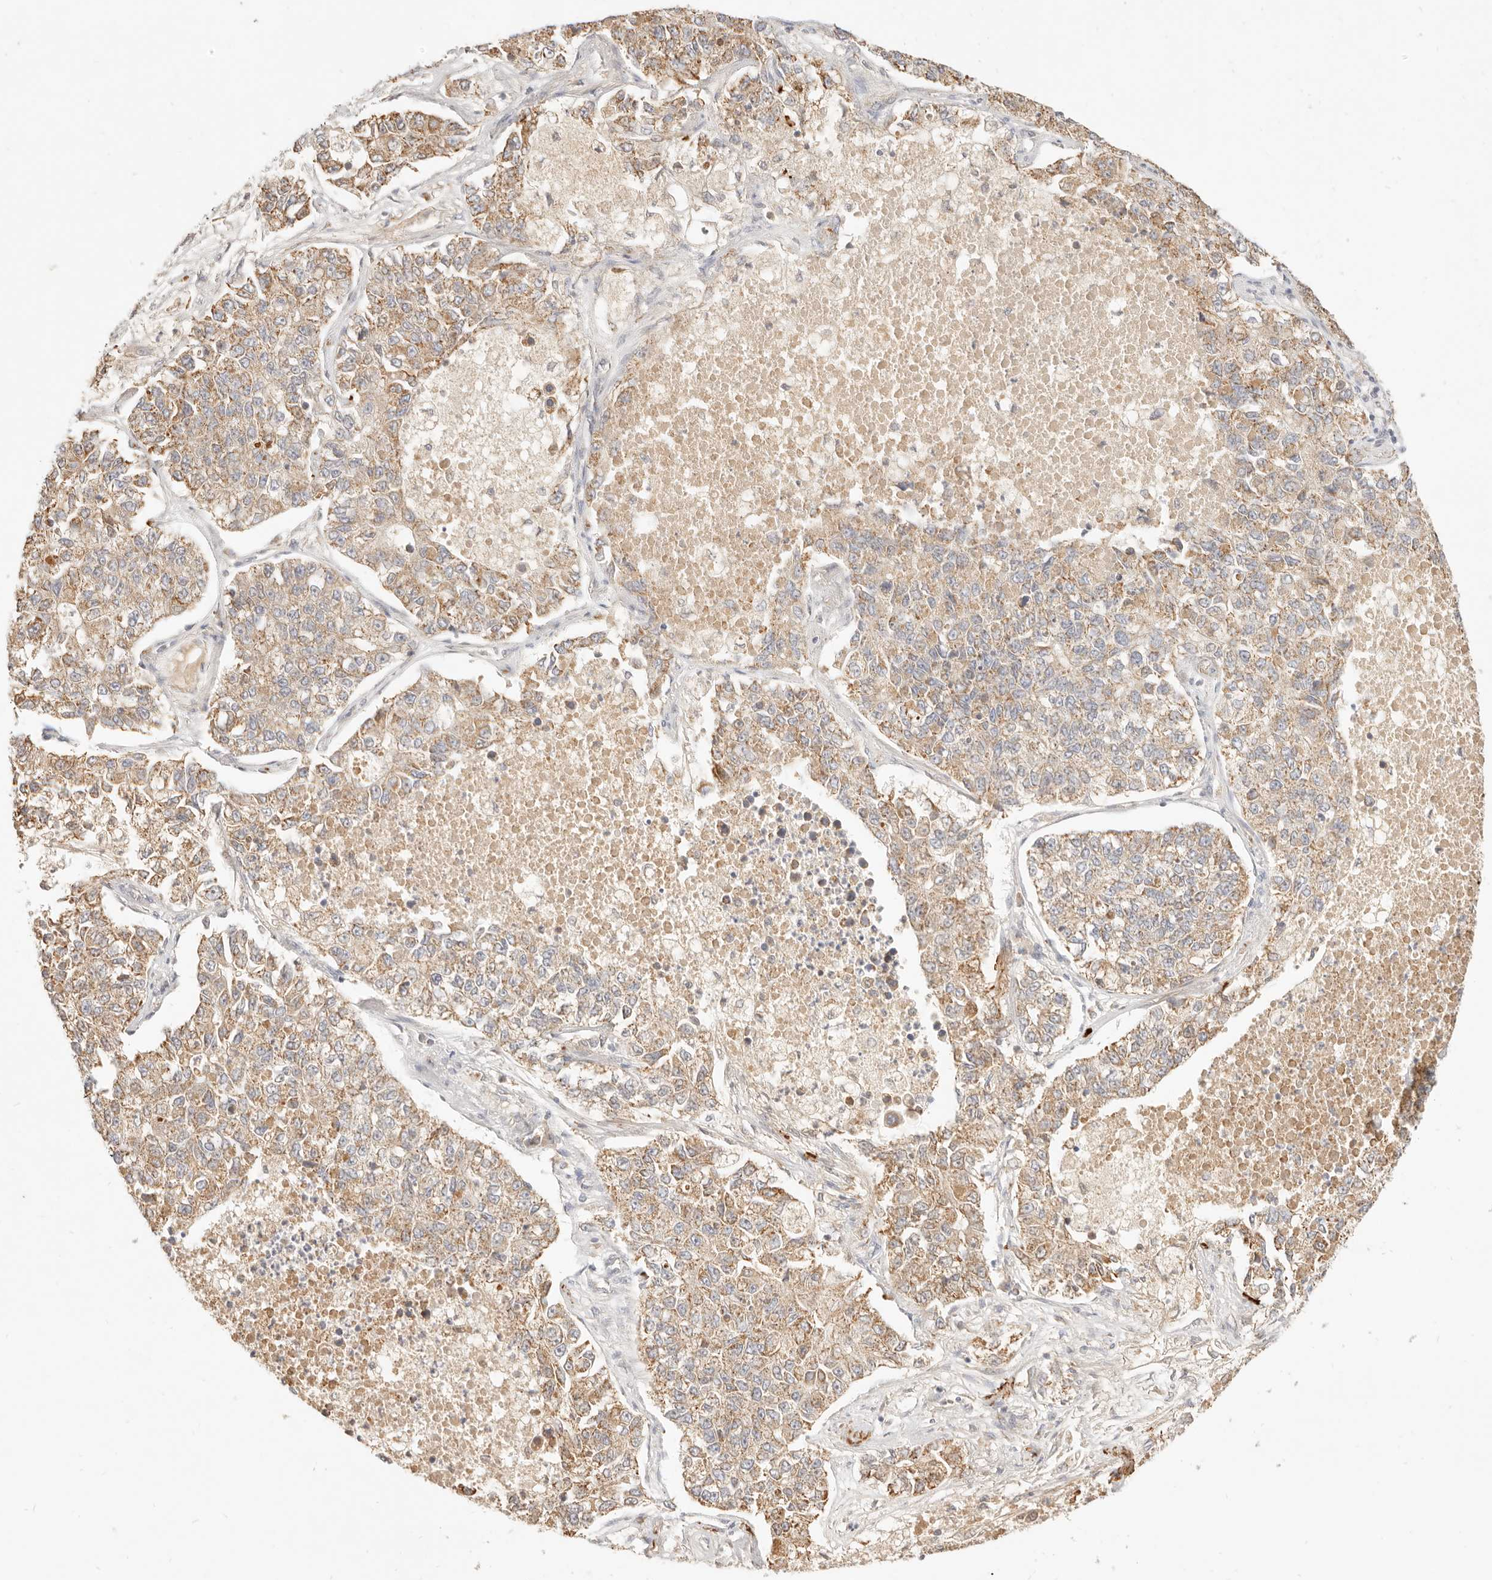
{"staining": {"intensity": "moderate", "quantity": ">75%", "location": "cytoplasmic/membranous"}, "tissue": "lung cancer", "cell_type": "Tumor cells", "image_type": "cancer", "snomed": [{"axis": "morphology", "description": "Adenocarcinoma, NOS"}, {"axis": "topography", "description": "Lung"}], "caption": "Adenocarcinoma (lung) tissue exhibits moderate cytoplasmic/membranous positivity in about >75% of tumor cells, visualized by immunohistochemistry. (Stains: DAB (3,3'-diaminobenzidine) in brown, nuclei in blue, Microscopy: brightfield microscopy at high magnification).", "gene": "CPLANE2", "patient": {"sex": "male", "age": 49}}